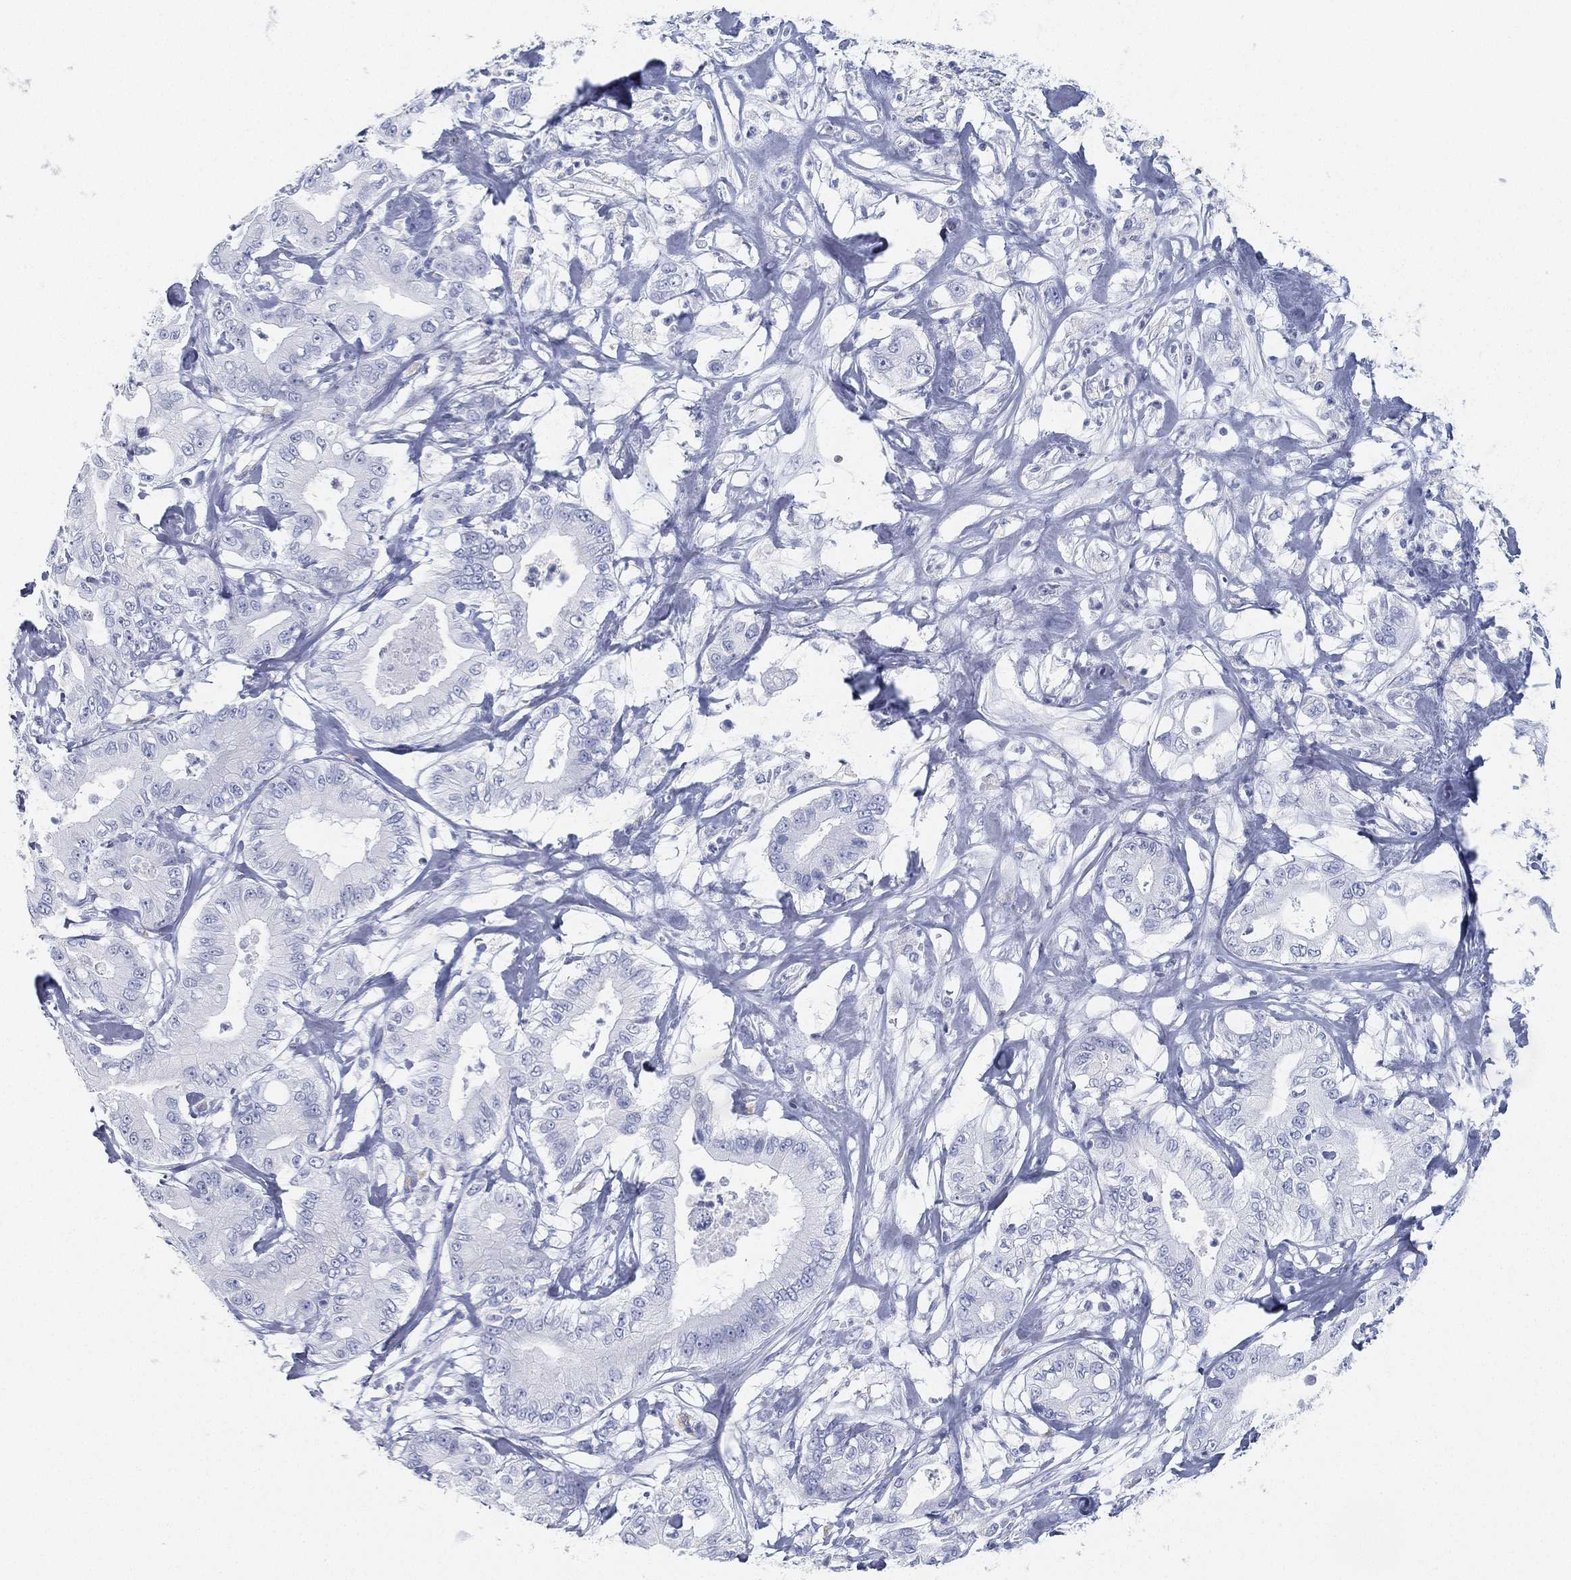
{"staining": {"intensity": "negative", "quantity": "none", "location": "none"}, "tissue": "pancreatic cancer", "cell_type": "Tumor cells", "image_type": "cancer", "snomed": [{"axis": "morphology", "description": "Adenocarcinoma, NOS"}, {"axis": "topography", "description": "Pancreas"}], "caption": "Image shows no protein expression in tumor cells of pancreatic adenocarcinoma tissue.", "gene": "GPR61", "patient": {"sex": "male", "age": 71}}